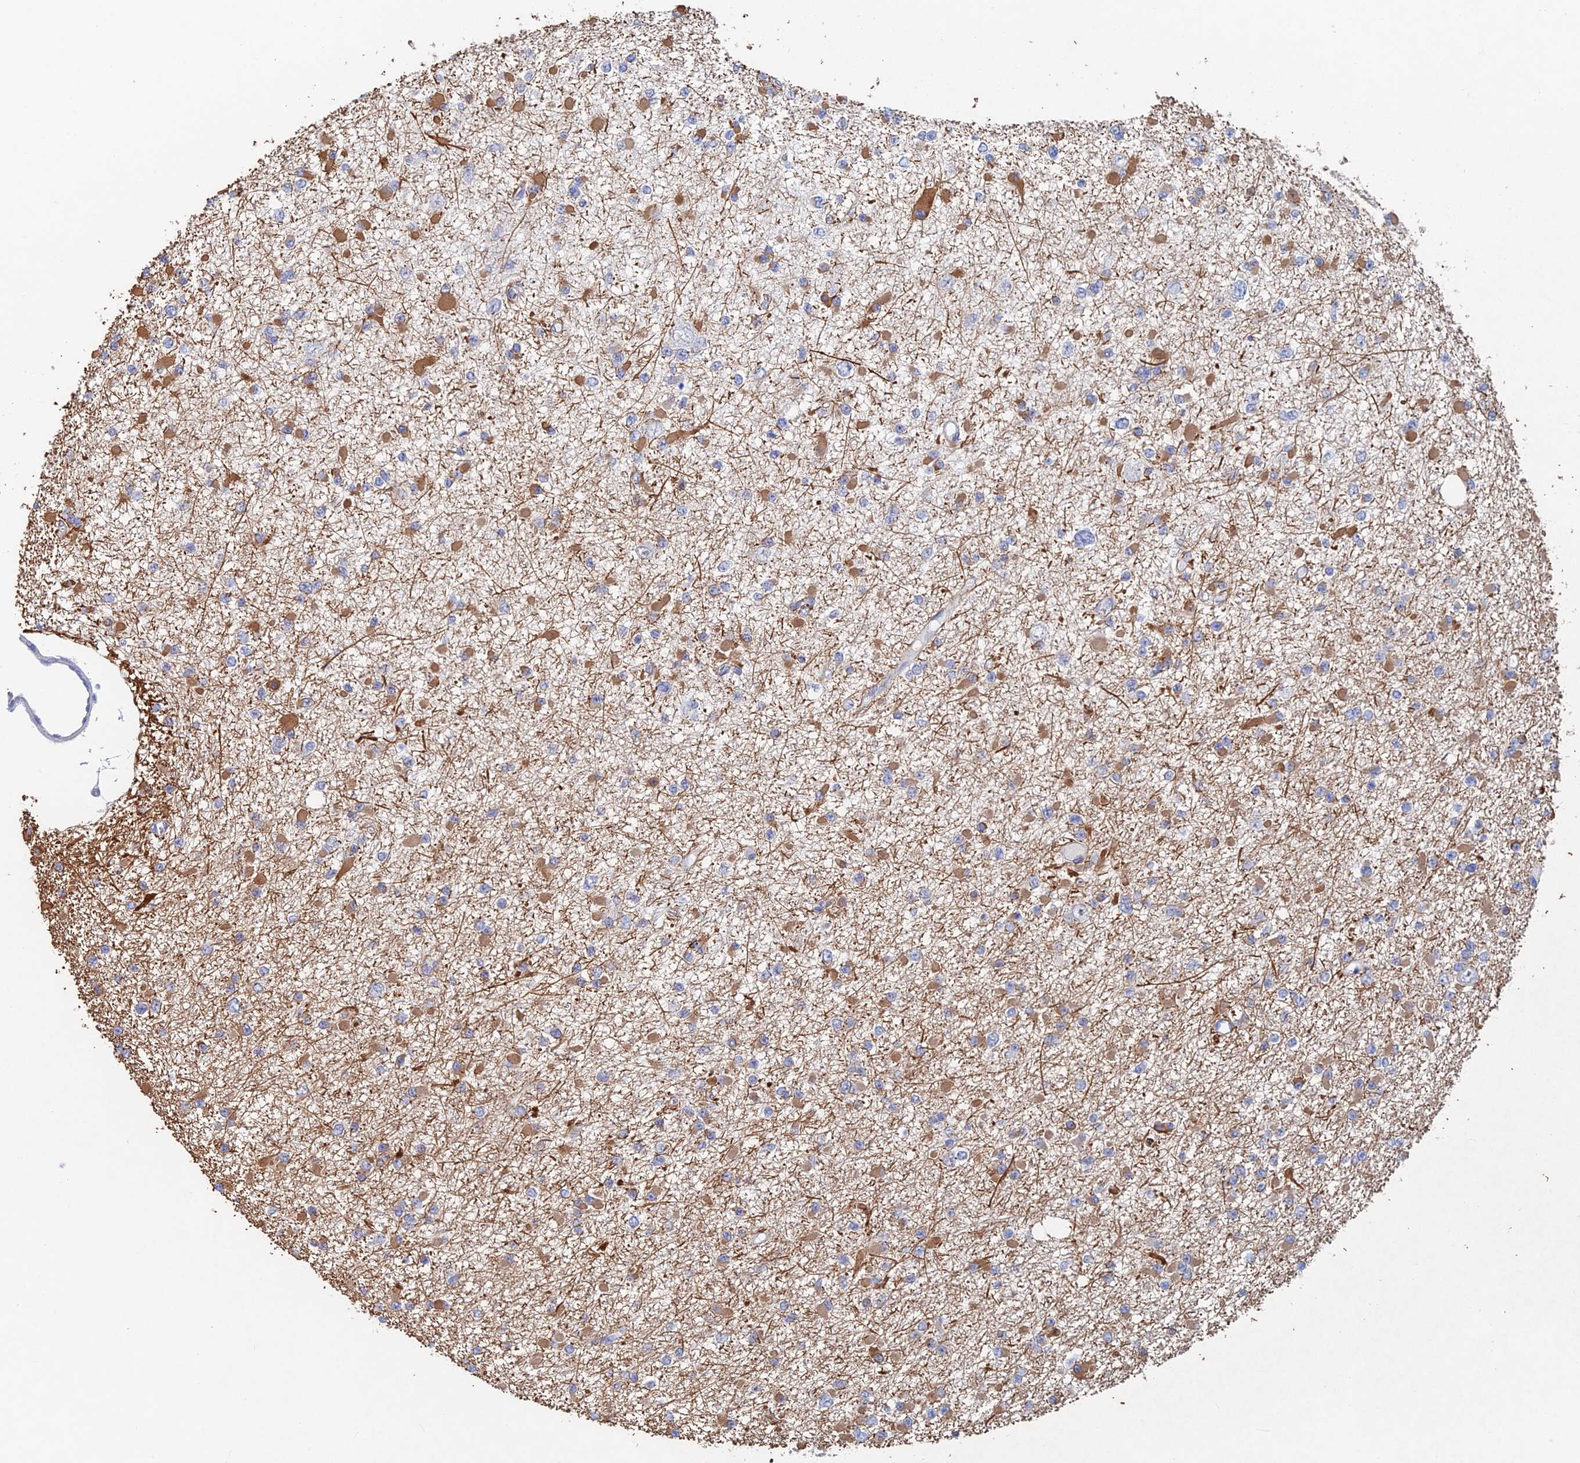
{"staining": {"intensity": "negative", "quantity": "none", "location": "none"}, "tissue": "glioma", "cell_type": "Tumor cells", "image_type": "cancer", "snomed": [{"axis": "morphology", "description": "Glioma, malignant, Low grade"}, {"axis": "topography", "description": "Brain"}], "caption": "High power microscopy histopathology image of an IHC image of malignant glioma (low-grade), revealing no significant expression in tumor cells.", "gene": "GMNC", "patient": {"sex": "female", "age": 22}}